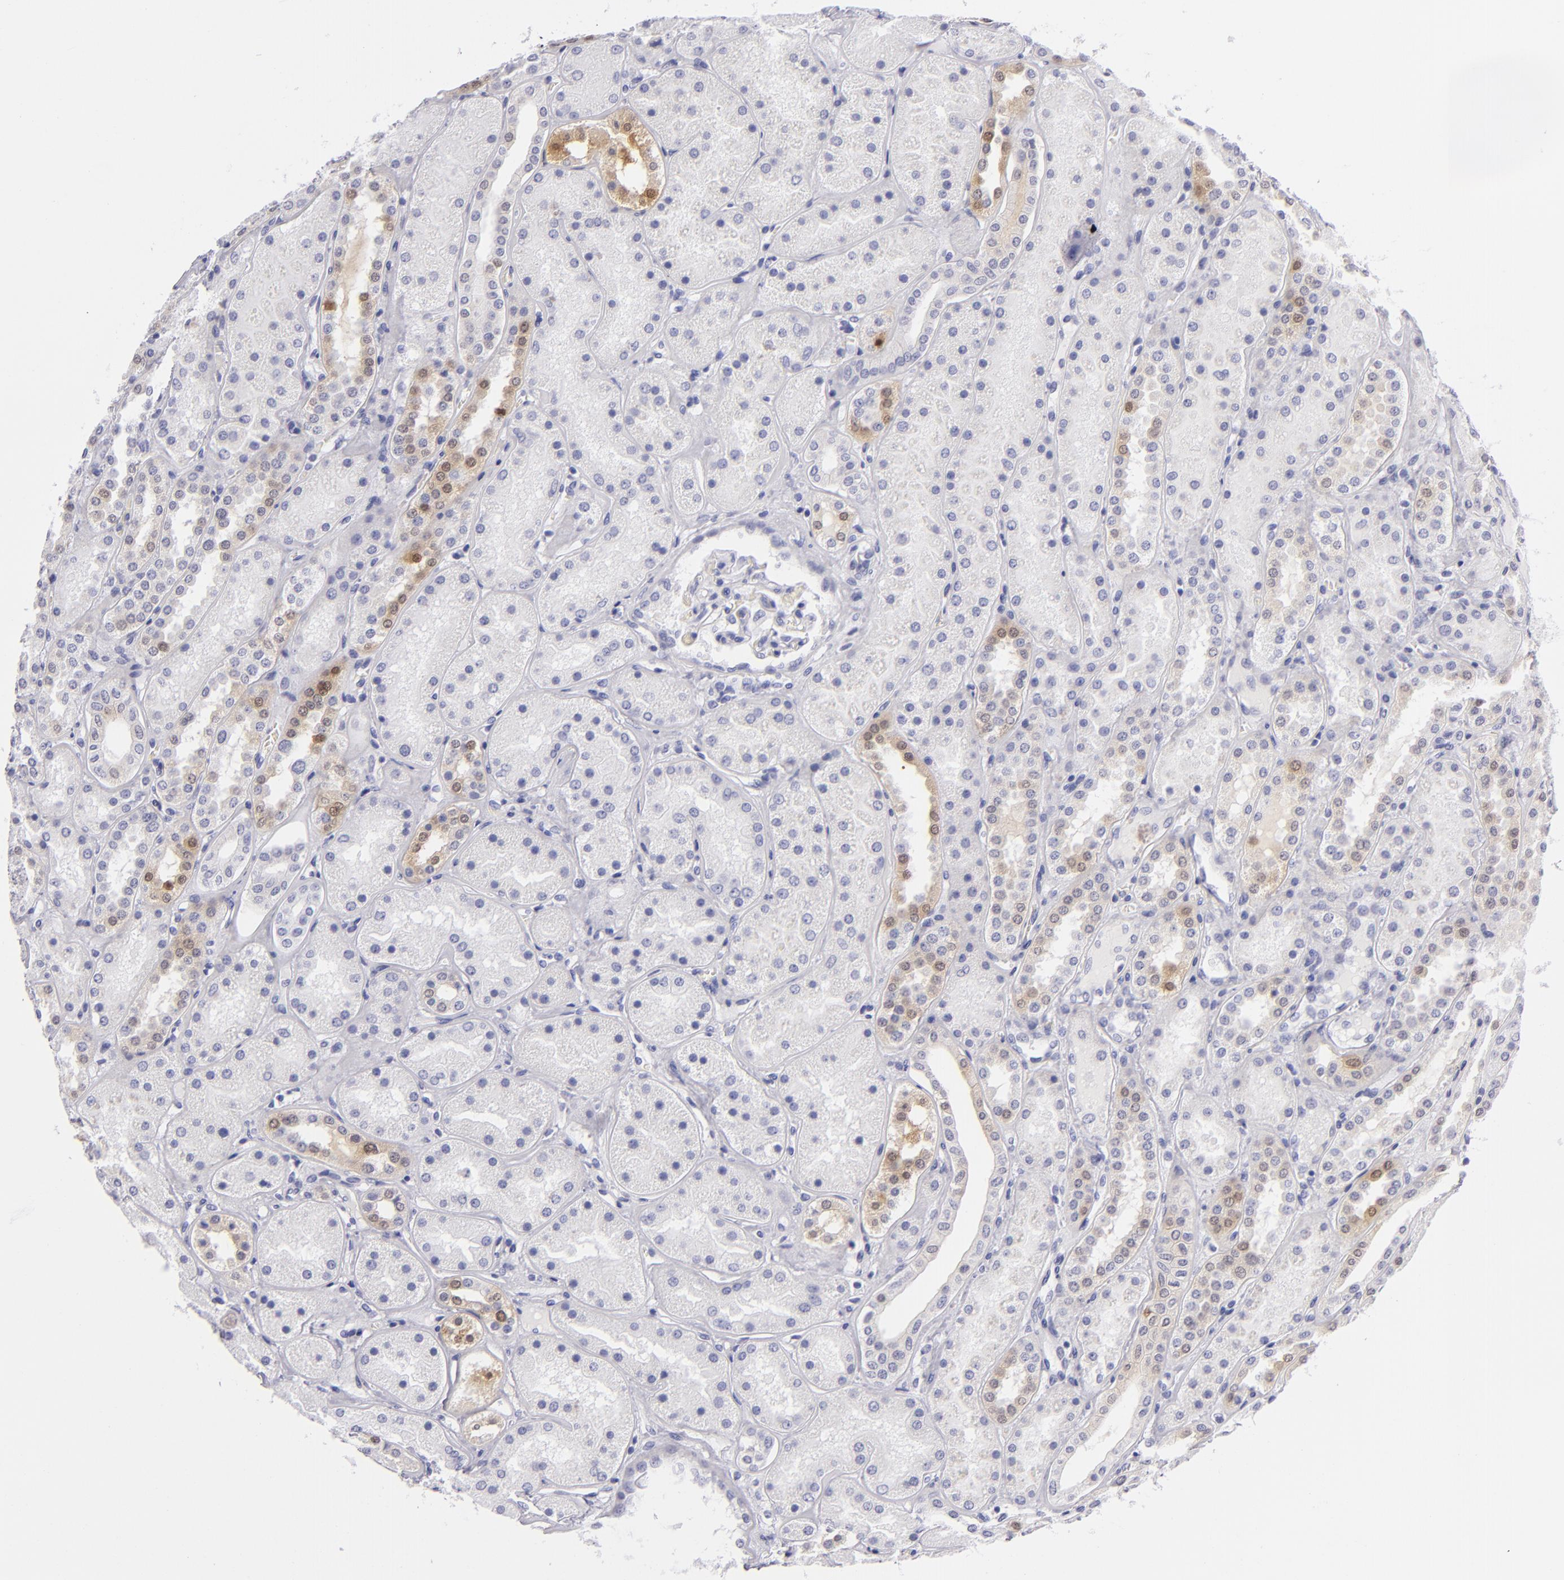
{"staining": {"intensity": "negative", "quantity": "none", "location": "none"}, "tissue": "kidney", "cell_type": "Cells in glomeruli", "image_type": "normal", "snomed": [{"axis": "morphology", "description": "Normal tissue, NOS"}, {"axis": "topography", "description": "Kidney"}], "caption": "Immunohistochemistry histopathology image of benign kidney: kidney stained with DAB displays no significant protein expression in cells in glomeruli. (DAB (3,3'-diaminobenzidine) immunohistochemistry (IHC) visualized using brightfield microscopy, high magnification).", "gene": "PVALB", "patient": {"sex": "male", "age": 28}}